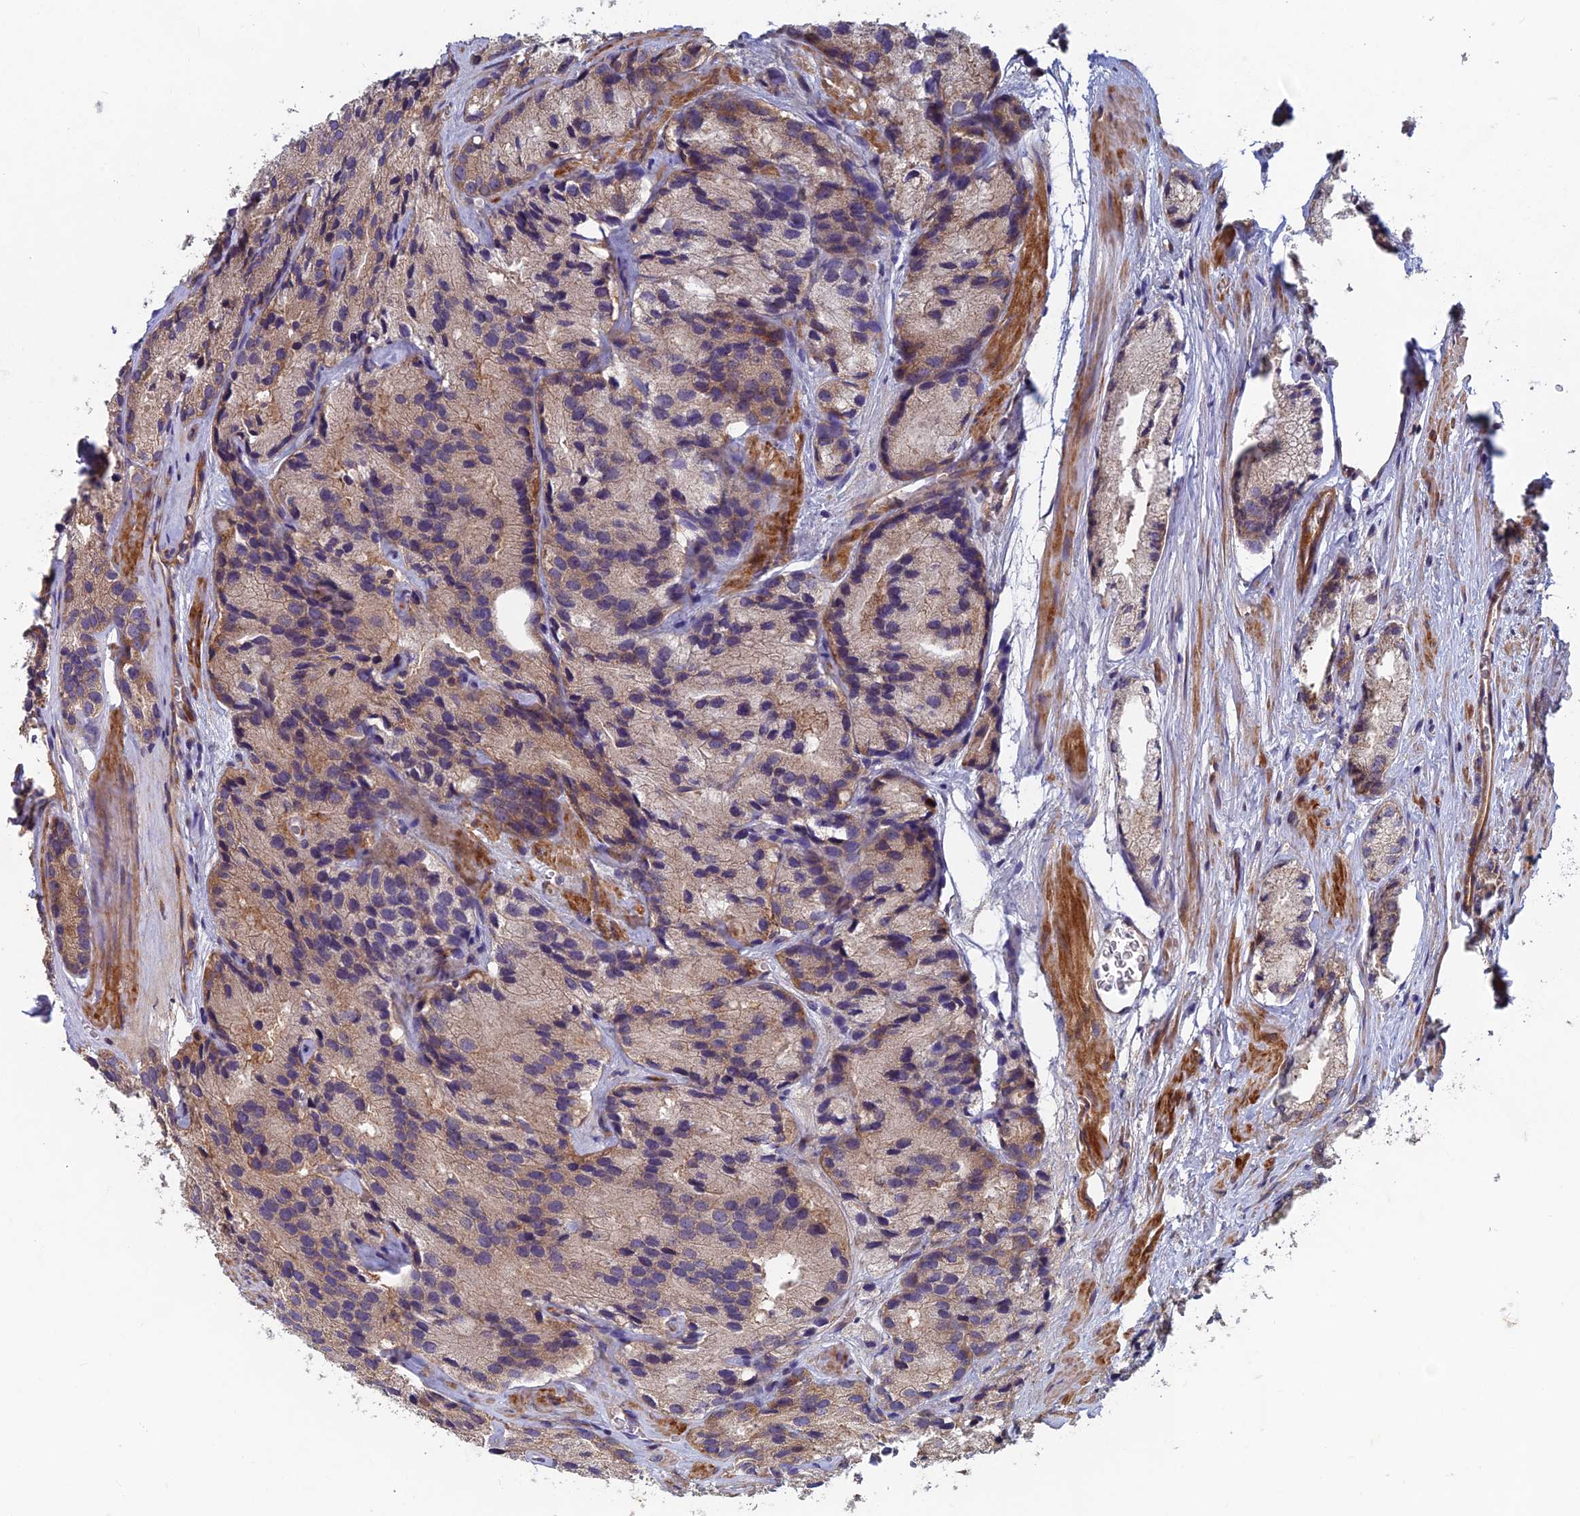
{"staining": {"intensity": "weak", "quantity": "<25%", "location": "cytoplasmic/membranous"}, "tissue": "prostate cancer", "cell_type": "Tumor cells", "image_type": "cancer", "snomed": [{"axis": "morphology", "description": "Adenocarcinoma, High grade"}, {"axis": "topography", "description": "Prostate"}], "caption": "IHC photomicrograph of neoplastic tissue: human prostate cancer (high-grade adenocarcinoma) stained with DAB exhibits no significant protein expression in tumor cells. (DAB (3,3'-diaminobenzidine) IHC, high magnification).", "gene": "NCAPG", "patient": {"sex": "male", "age": 66}}